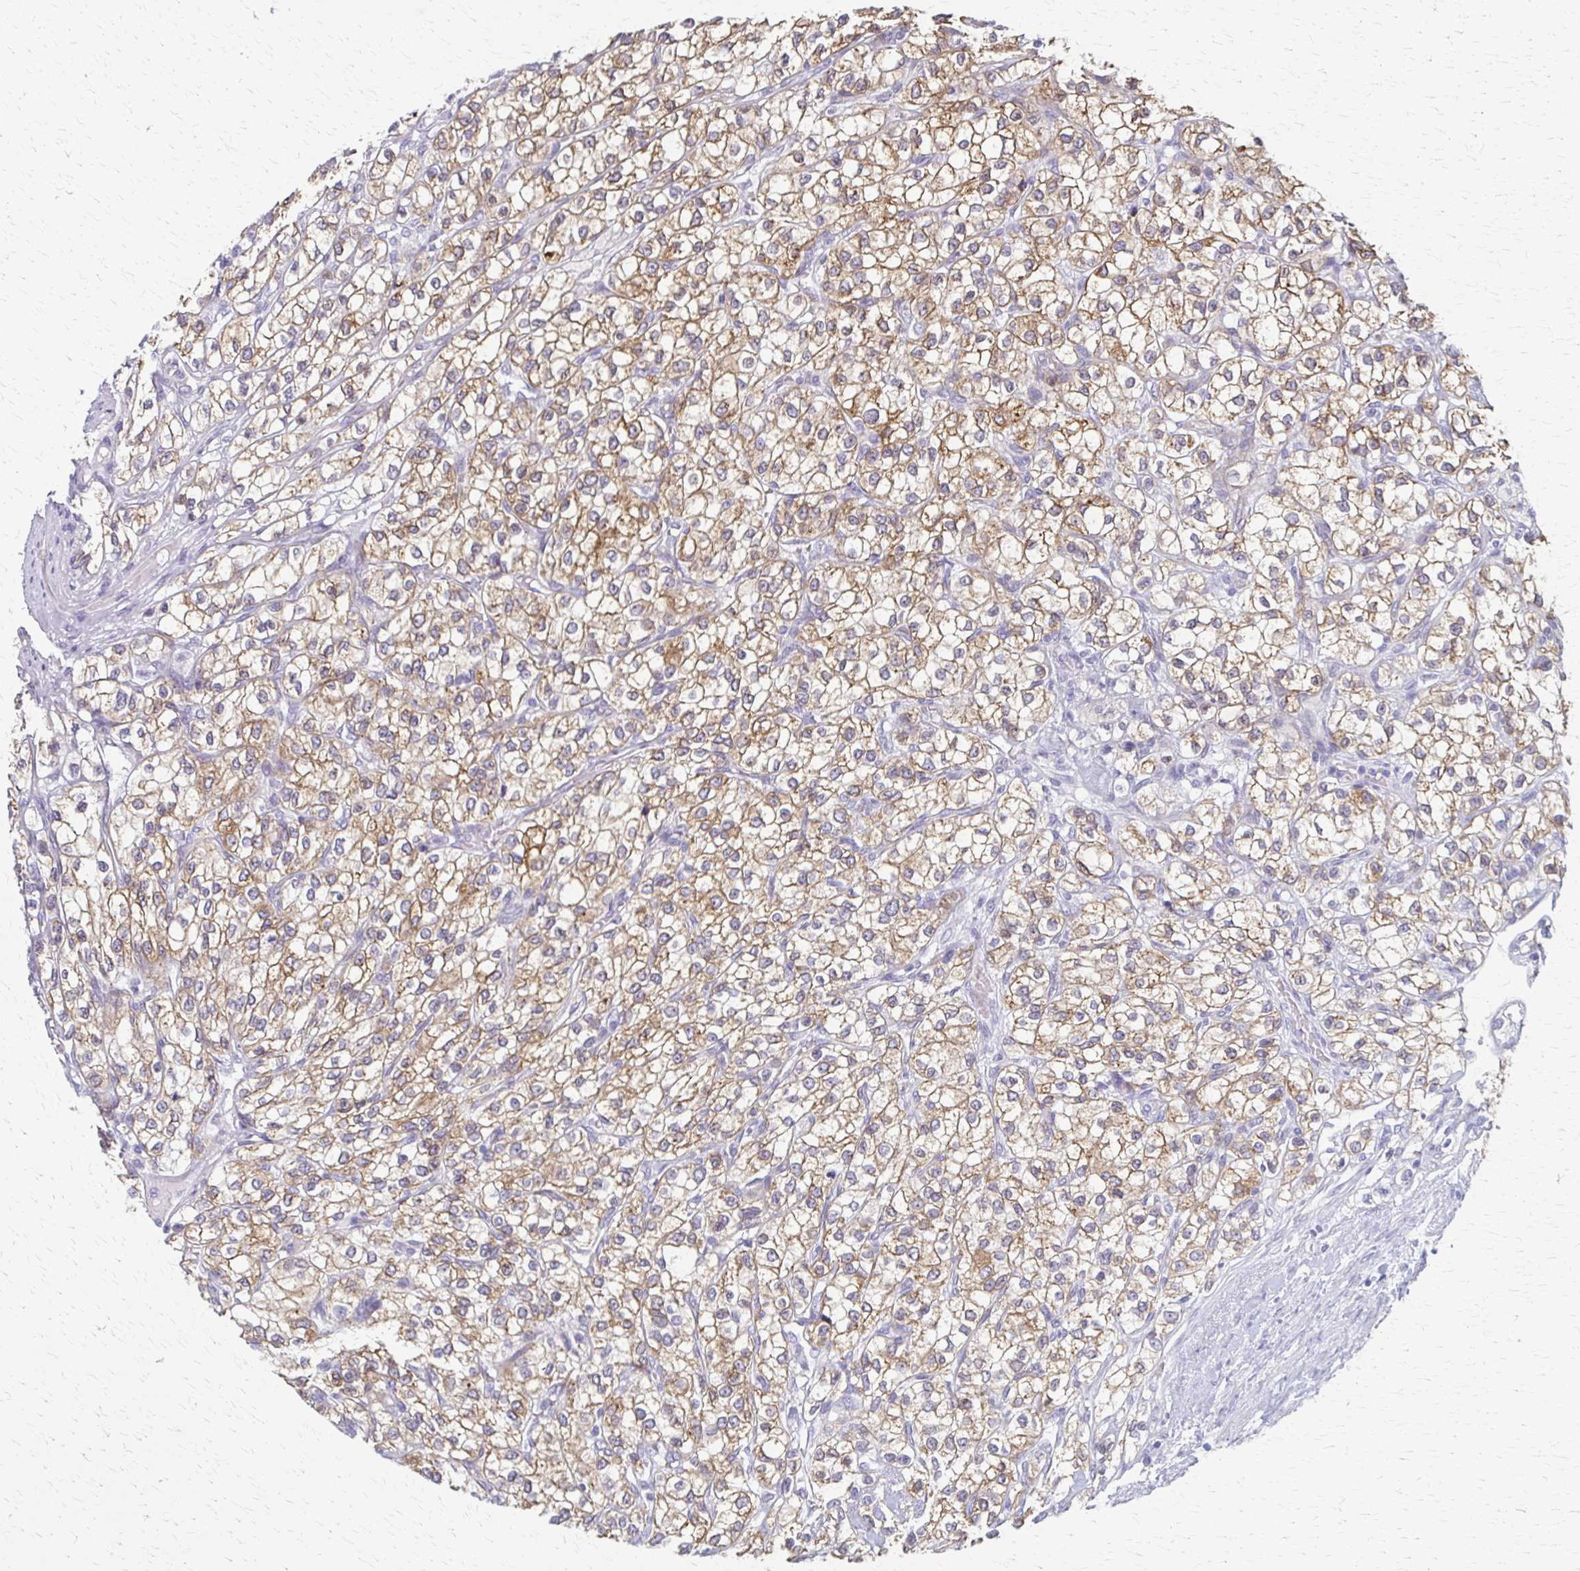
{"staining": {"intensity": "moderate", "quantity": "25%-75%", "location": "cytoplasmic/membranous"}, "tissue": "renal cancer", "cell_type": "Tumor cells", "image_type": "cancer", "snomed": [{"axis": "morphology", "description": "Adenocarcinoma, NOS"}, {"axis": "topography", "description": "Kidney"}], "caption": "Approximately 25%-75% of tumor cells in human renal cancer show moderate cytoplasmic/membranous protein positivity as visualized by brown immunohistochemical staining.", "gene": "CYB5A", "patient": {"sex": "male", "age": 80}}